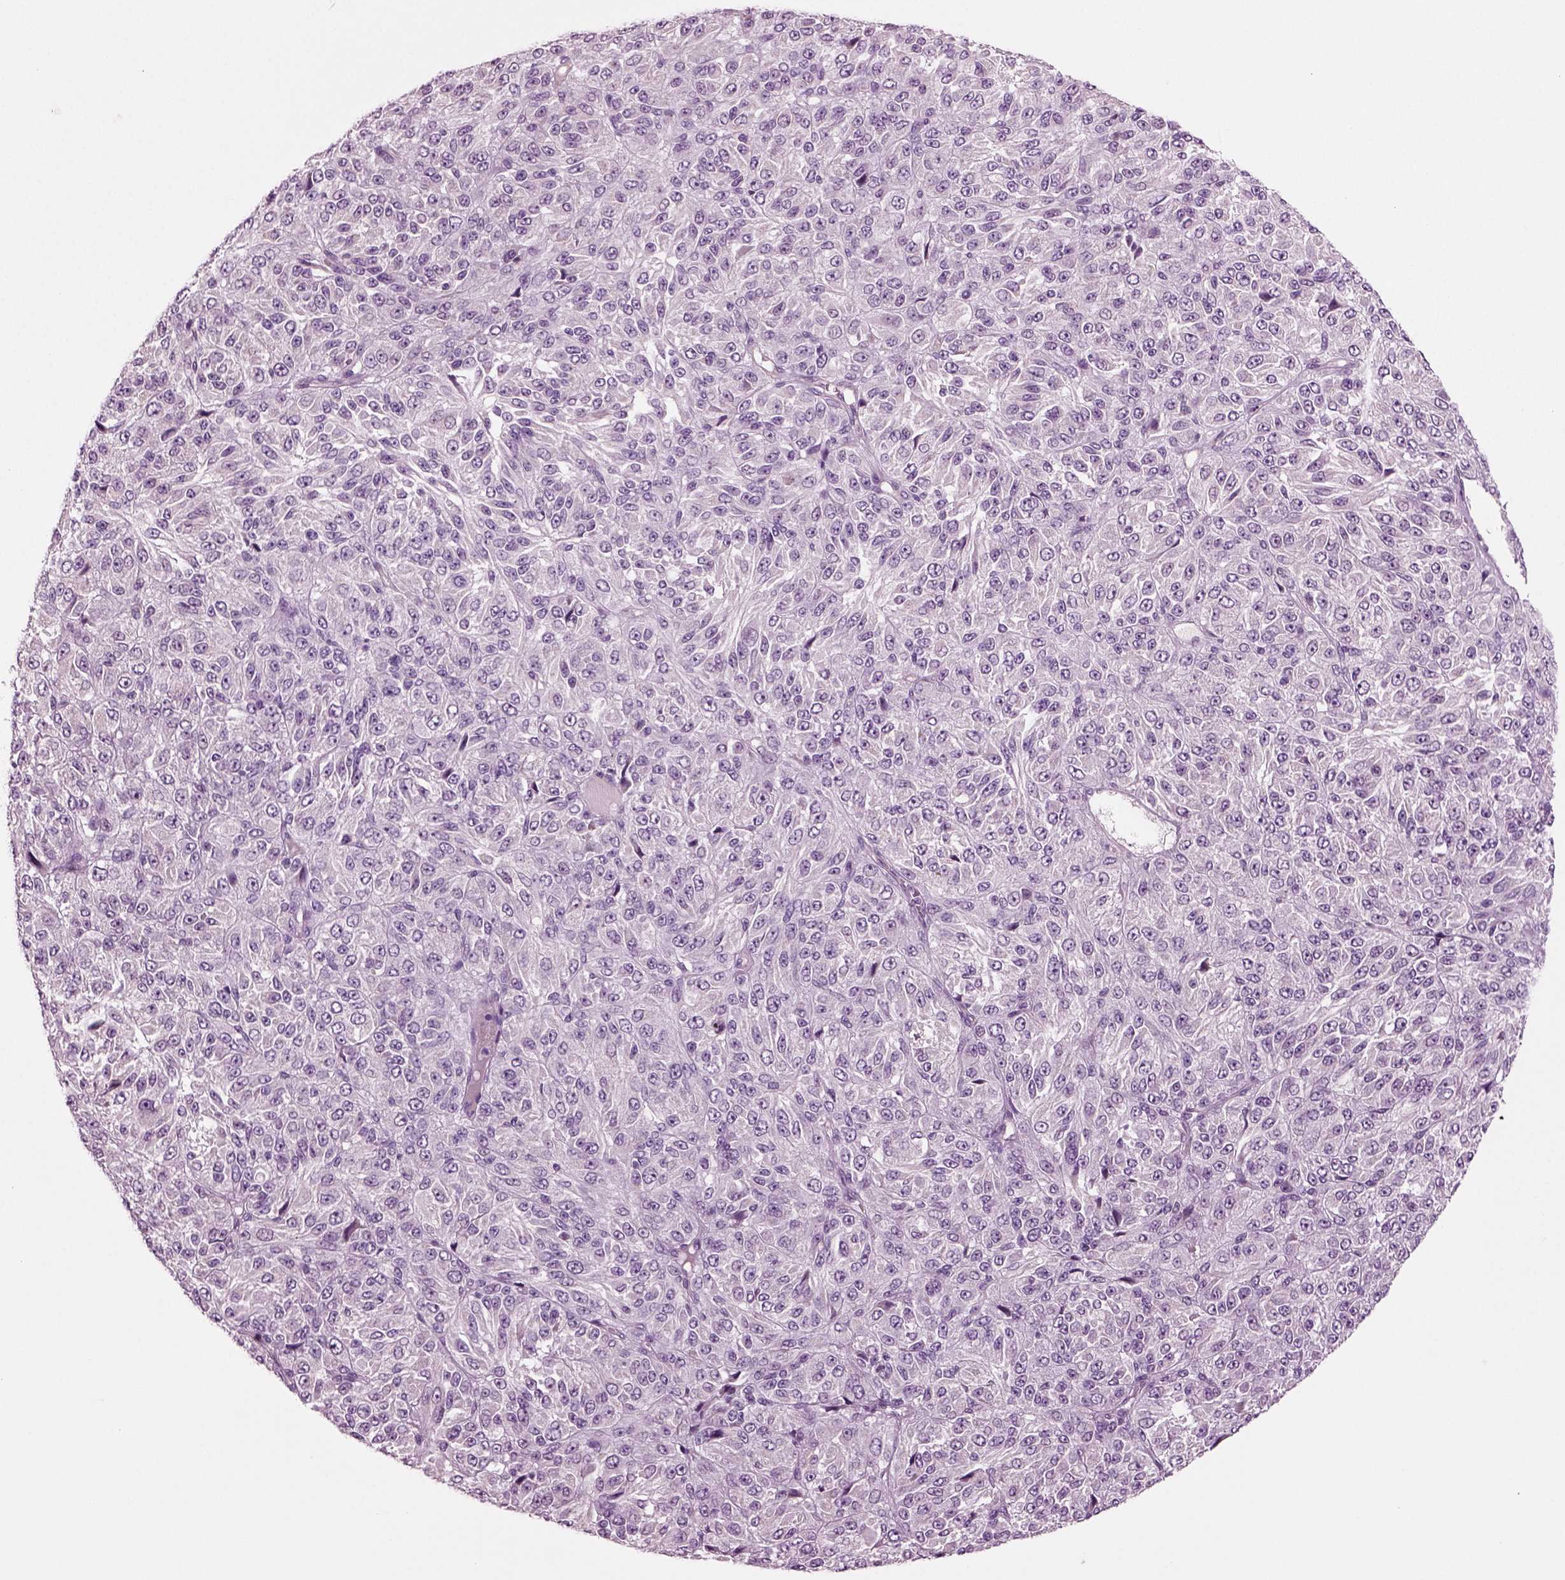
{"staining": {"intensity": "negative", "quantity": "none", "location": "none"}, "tissue": "melanoma", "cell_type": "Tumor cells", "image_type": "cancer", "snomed": [{"axis": "morphology", "description": "Malignant melanoma, Metastatic site"}, {"axis": "topography", "description": "Brain"}], "caption": "There is no significant positivity in tumor cells of malignant melanoma (metastatic site). (Brightfield microscopy of DAB IHC at high magnification).", "gene": "COL9A2", "patient": {"sex": "female", "age": 56}}